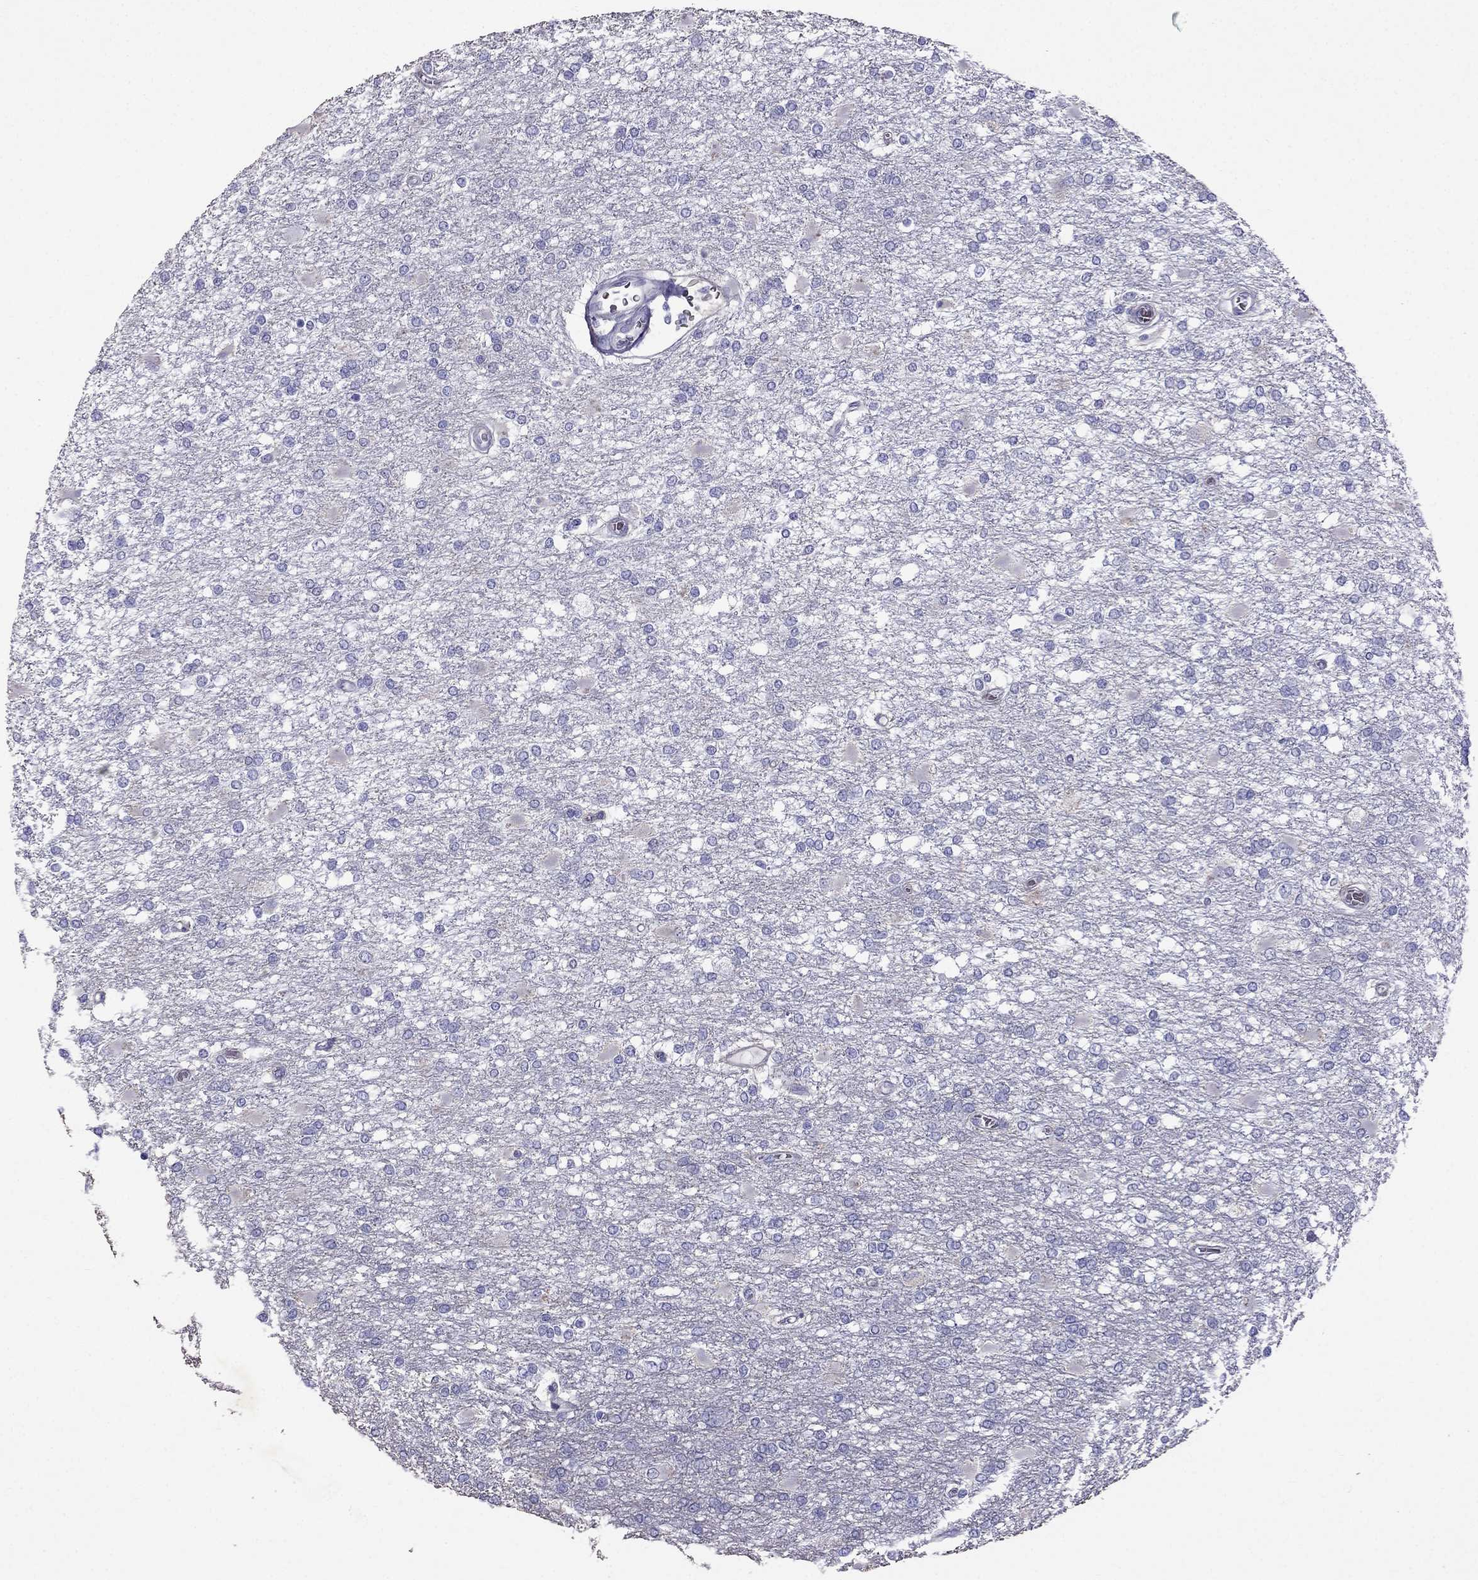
{"staining": {"intensity": "negative", "quantity": "none", "location": "none"}, "tissue": "glioma", "cell_type": "Tumor cells", "image_type": "cancer", "snomed": [{"axis": "morphology", "description": "Glioma, malignant, High grade"}, {"axis": "topography", "description": "Cerebral cortex"}], "caption": "Tumor cells show no significant expression in malignant glioma (high-grade). (Stains: DAB IHC with hematoxylin counter stain, Microscopy: brightfield microscopy at high magnification).", "gene": "TDRD1", "patient": {"sex": "male", "age": 79}}